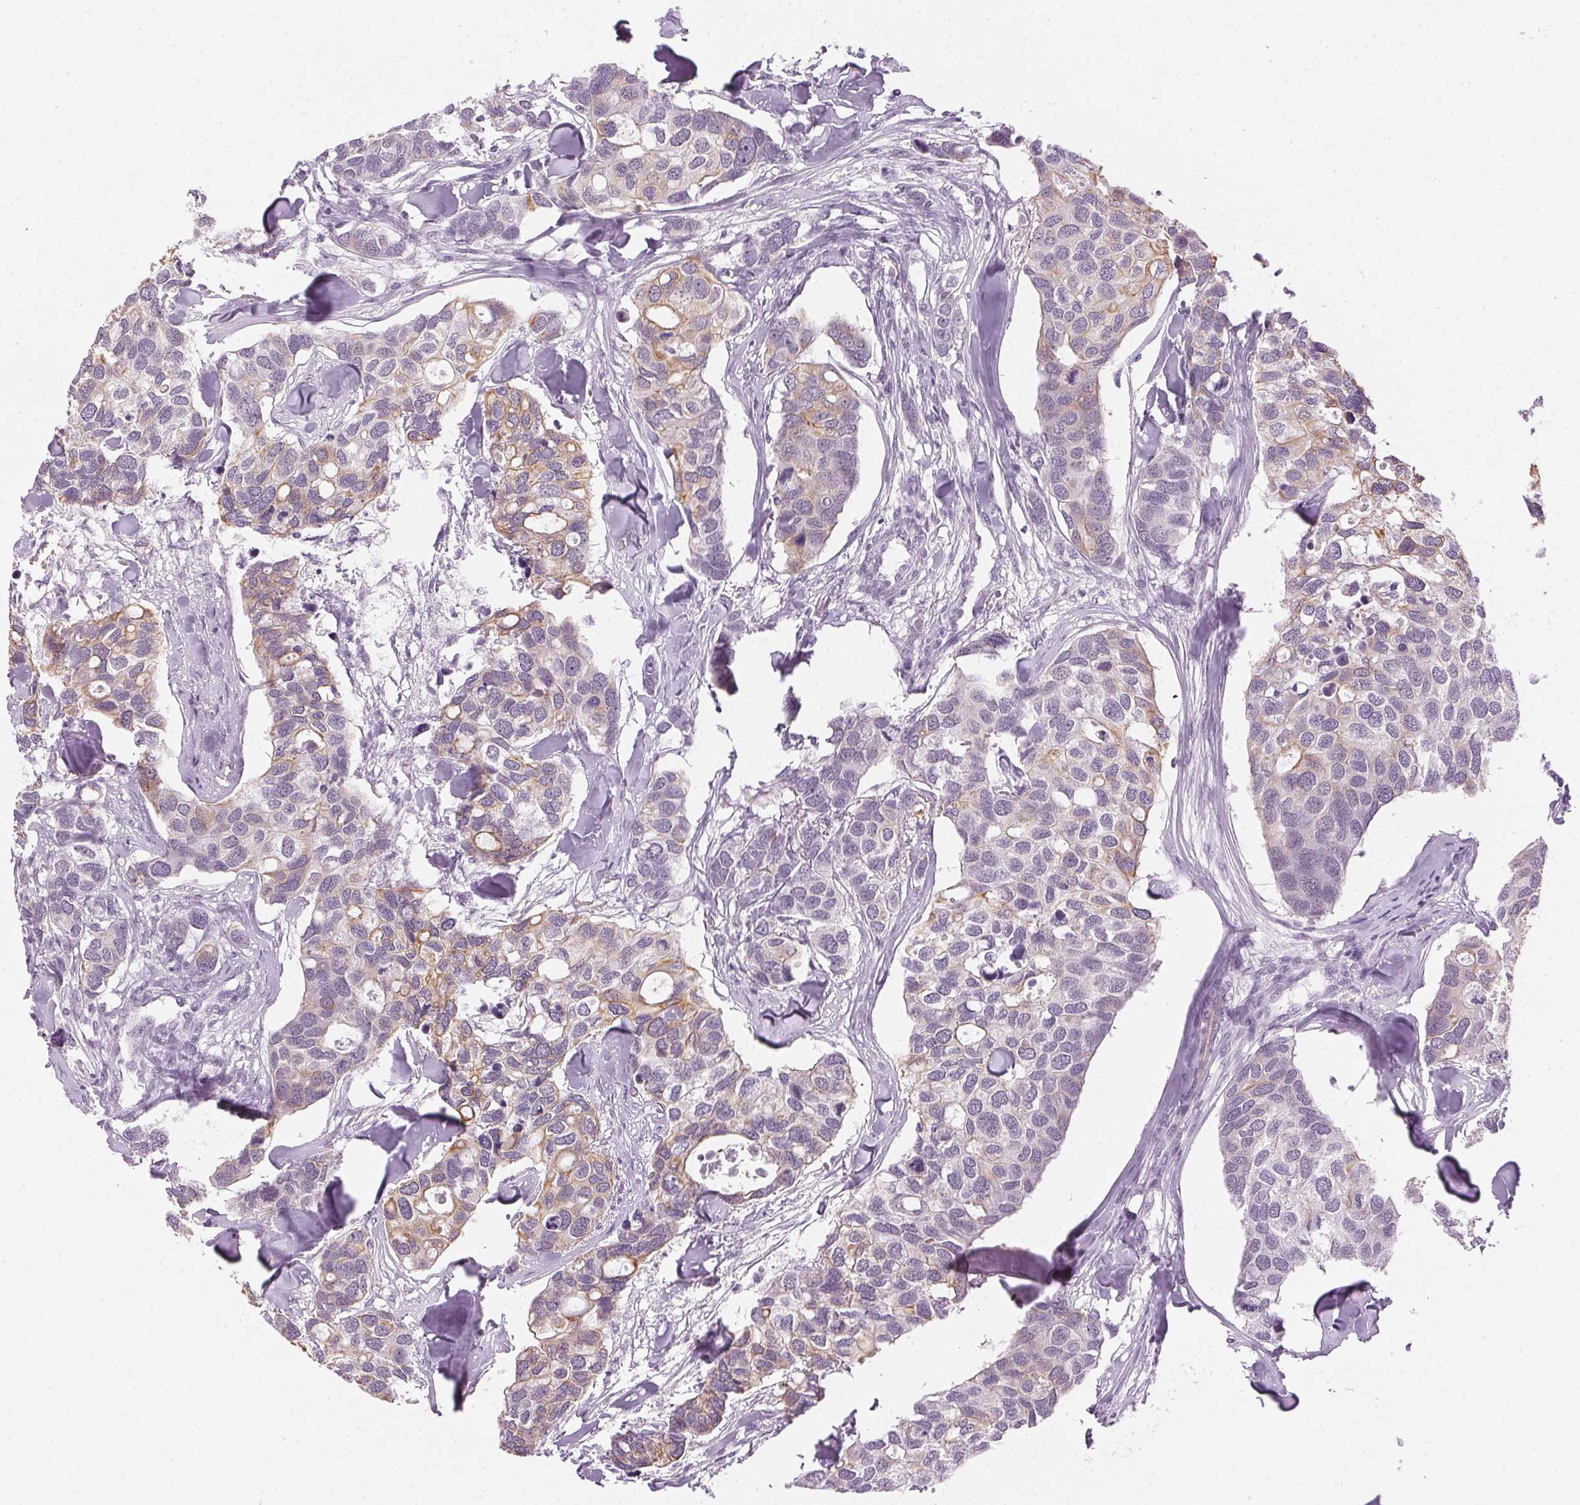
{"staining": {"intensity": "weak", "quantity": "25%-75%", "location": "cytoplasmic/membranous"}, "tissue": "breast cancer", "cell_type": "Tumor cells", "image_type": "cancer", "snomed": [{"axis": "morphology", "description": "Duct carcinoma"}, {"axis": "topography", "description": "Breast"}], "caption": "Invasive ductal carcinoma (breast) stained with a brown dye shows weak cytoplasmic/membranous positive positivity in approximately 25%-75% of tumor cells.", "gene": "AIF1L", "patient": {"sex": "female", "age": 83}}